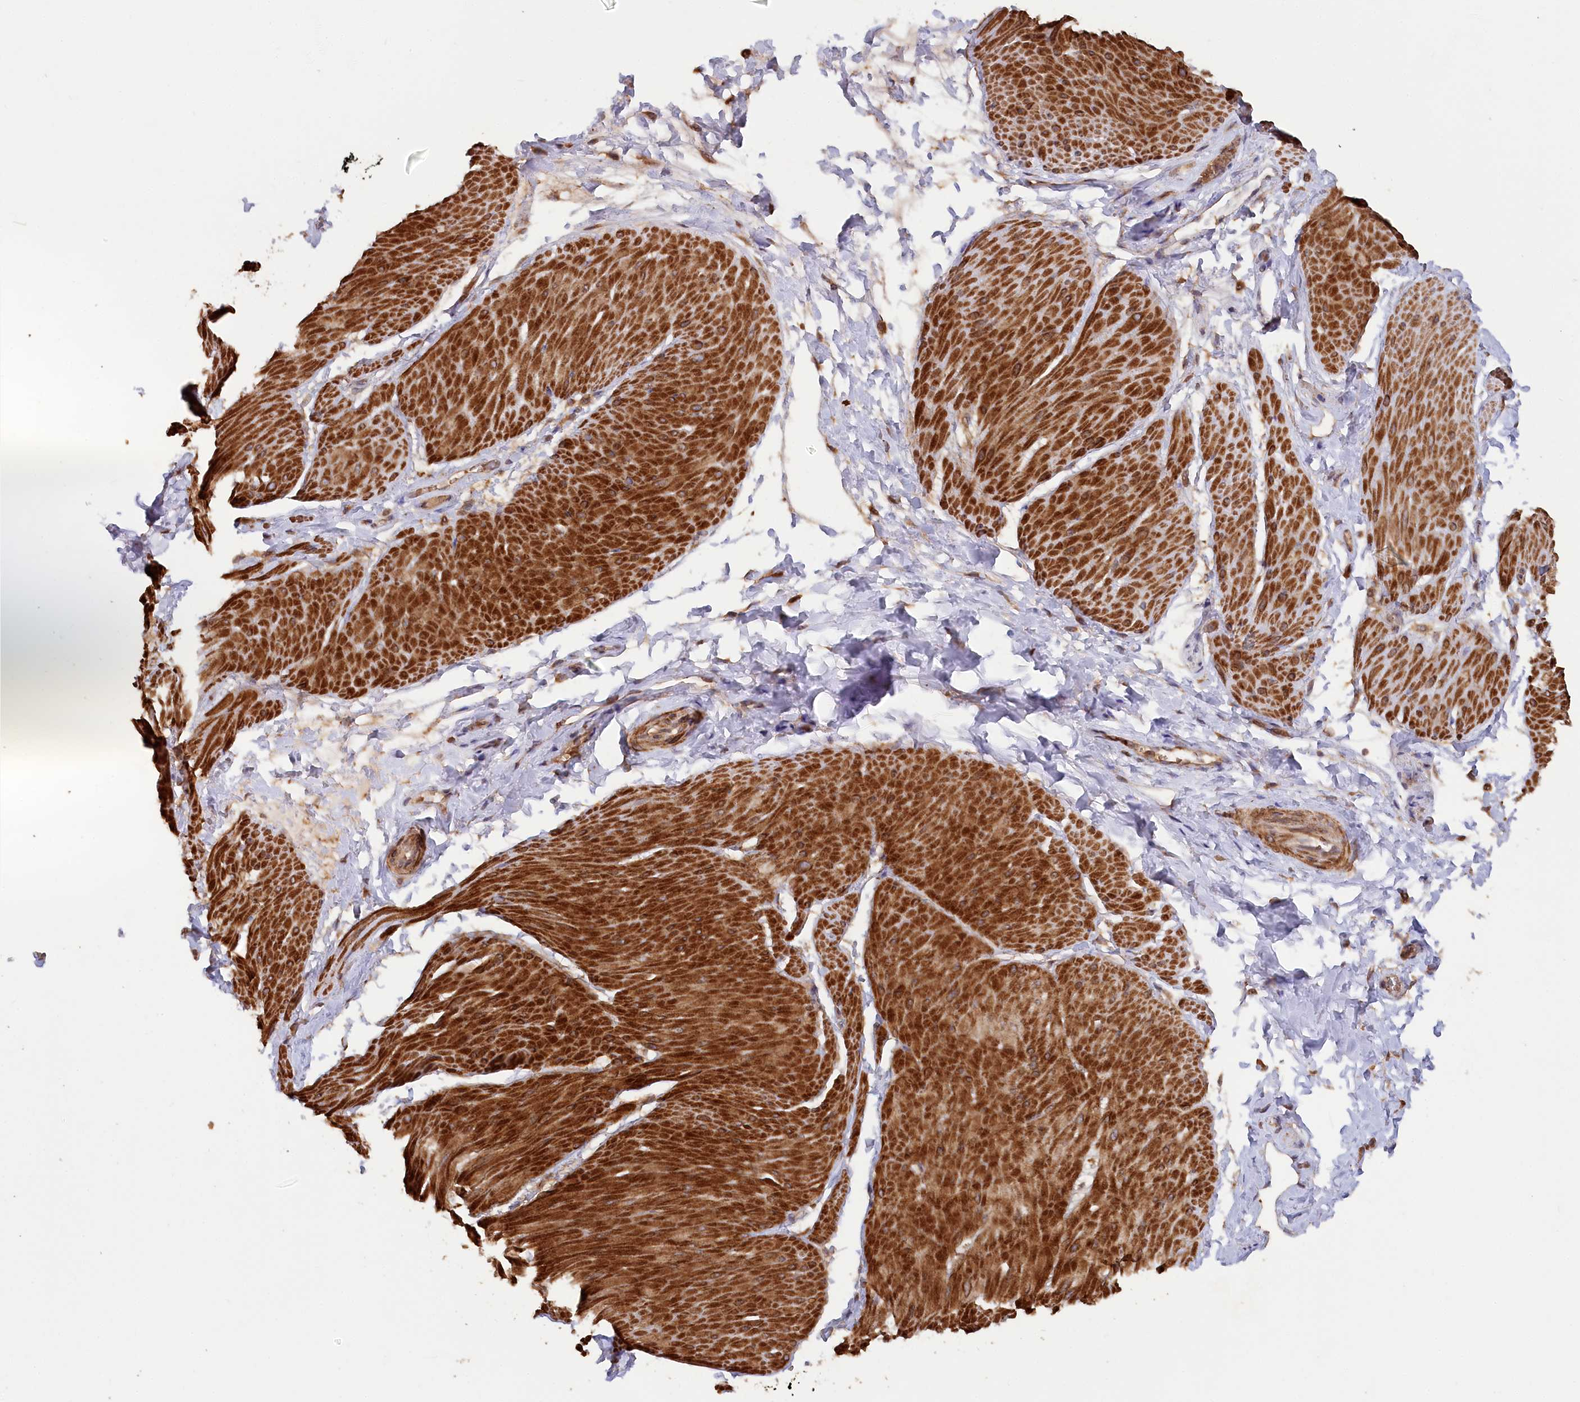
{"staining": {"intensity": "strong", "quantity": ">75%", "location": "cytoplasmic/membranous"}, "tissue": "smooth muscle", "cell_type": "Smooth muscle cells", "image_type": "normal", "snomed": [{"axis": "morphology", "description": "Urothelial carcinoma, High grade"}, {"axis": "topography", "description": "Urinary bladder"}], "caption": "DAB (3,3'-diaminobenzidine) immunohistochemical staining of benign human smooth muscle shows strong cytoplasmic/membranous protein staining in approximately >75% of smooth muscle cells.", "gene": "PAIP2", "patient": {"sex": "male", "age": 46}}